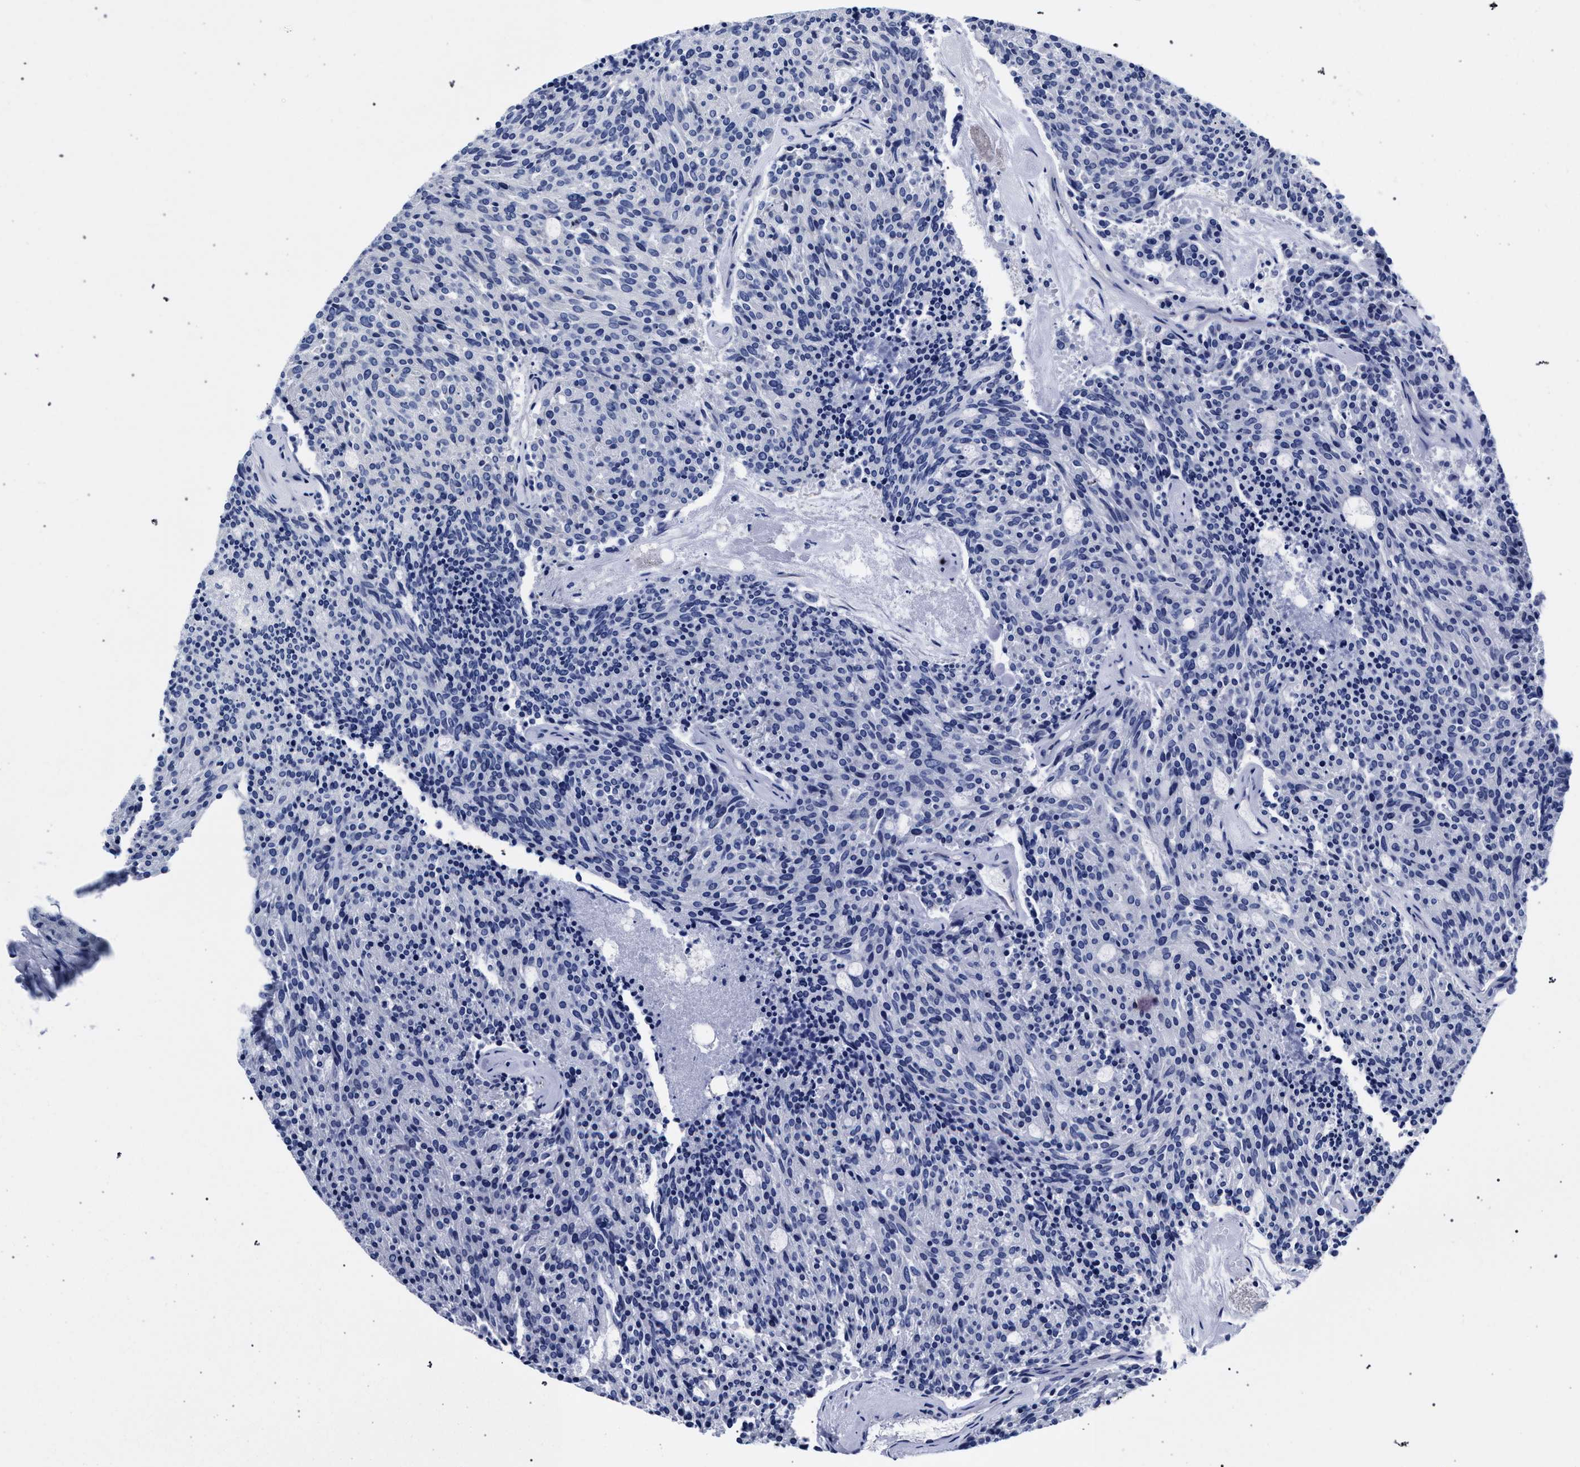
{"staining": {"intensity": "negative", "quantity": "none", "location": "none"}, "tissue": "carcinoid", "cell_type": "Tumor cells", "image_type": "cancer", "snomed": [{"axis": "morphology", "description": "Carcinoid, malignant, NOS"}, {"axis": "topography", "description": "Pancreas"}], "caption": "Immunohistochemistry (IHC) image of malignant carcinoid stained for a protein (brown), which reveals no expression in tumor cells. The staining is performed using DAB brown chromogen with nuclei counter-stained in using hematoxylin.", "gene": "AKAP4", "patient": {"sex": "female", "age": 54}}